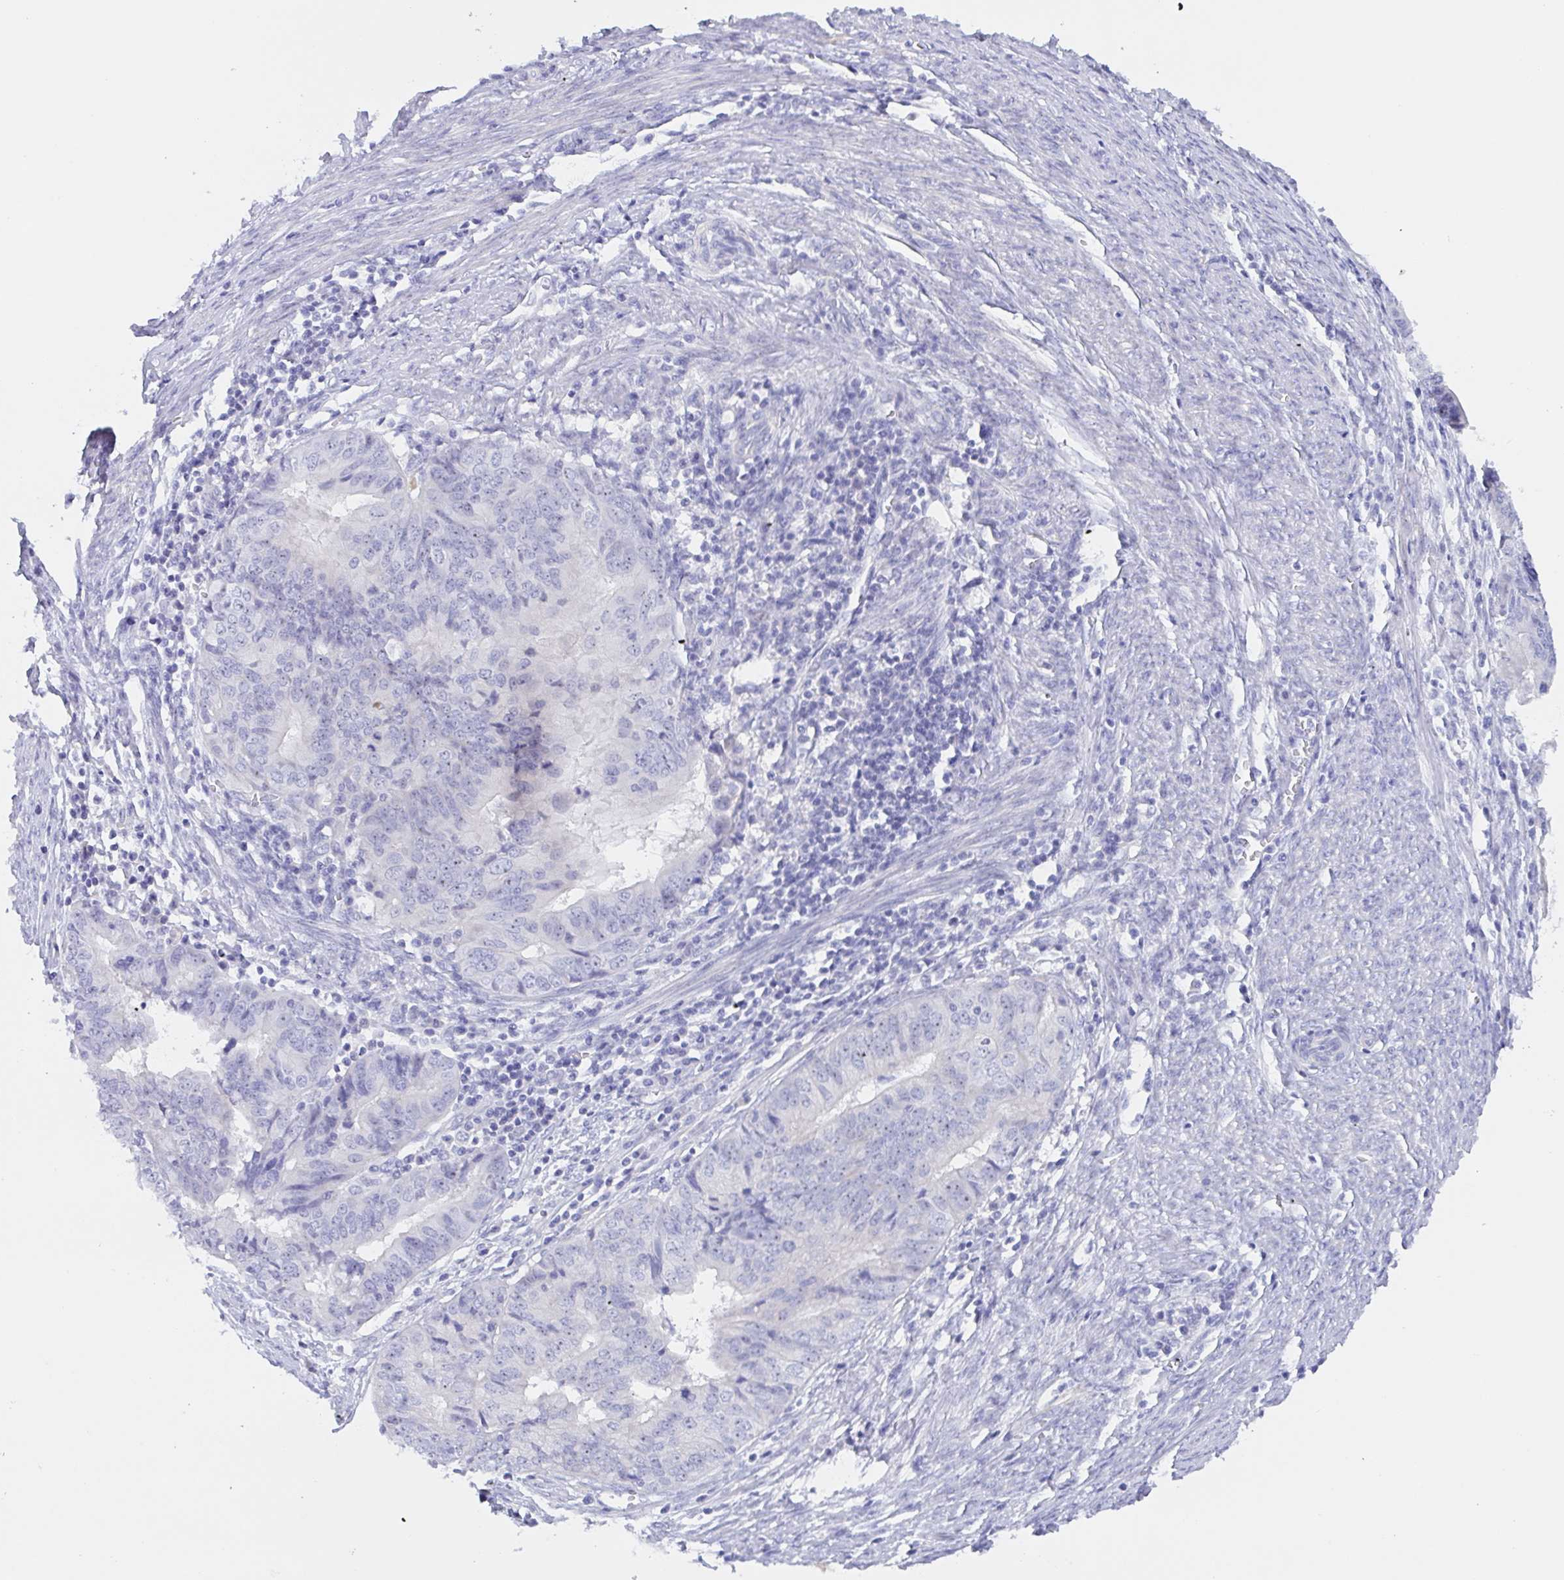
{"staining": {"intensity": "negative", "quantity": "none", "location": "none"}, "tissue": "endometrial cancer", "cell_type": "Tumor cells", "image_type": "cancer", "snomed": [{"axis": "morphology", "description": "Adenocarcinoma, NOS"}, {"axis": "topography", "description": "Endometrium"}], "caption": "Photomicrograph shows no protein positivity in tumor cells of endometrial cancer tissue.", "gene": "MUCL3", "patient": {"sex": "female", "age": 65}}